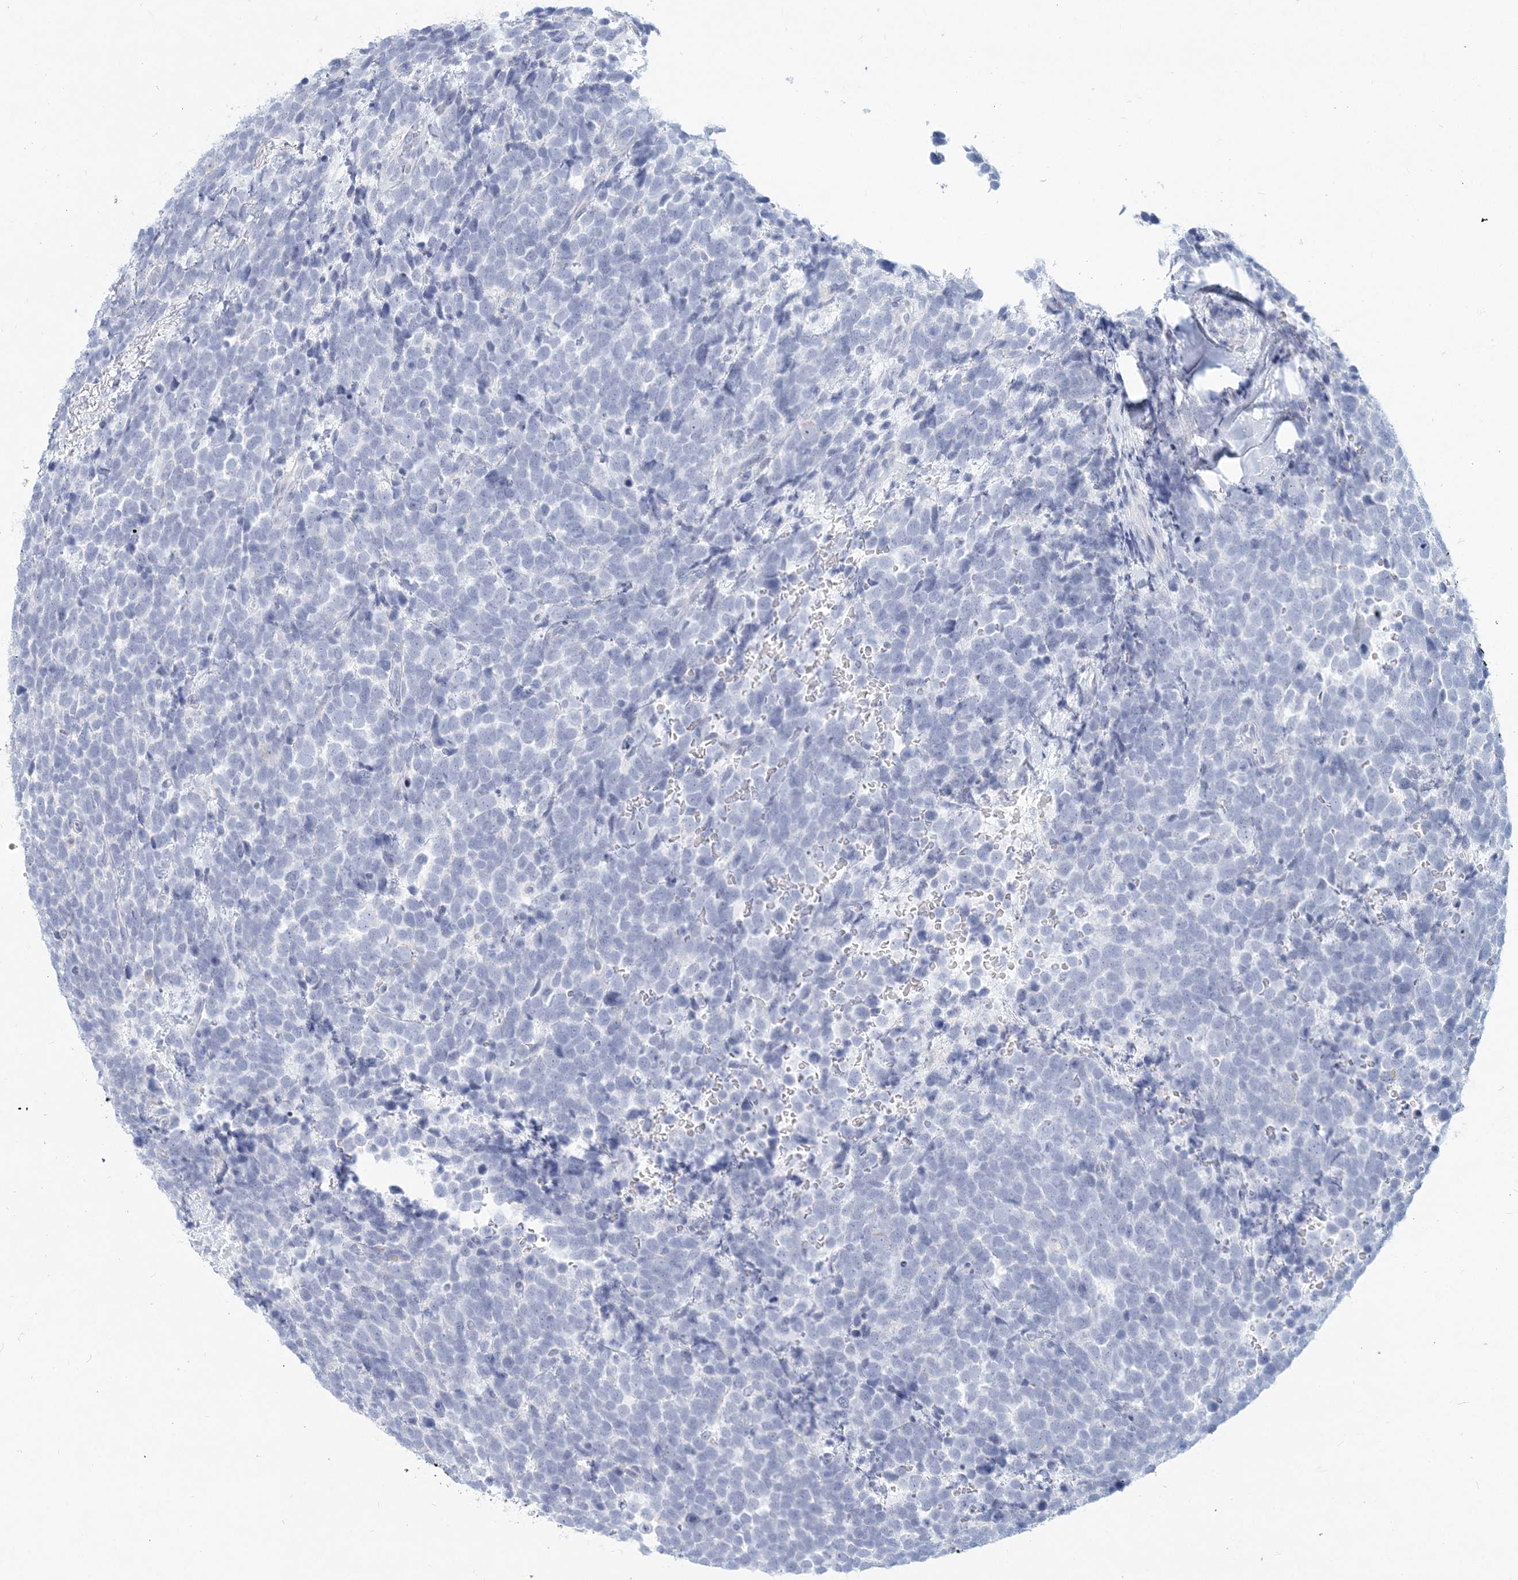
{"staining": {"intensity": "negative", "quantity": "none", "location": "none"}, "tissue": "urothelial cancer", "cell_type": "Tumor cells", "image_type": "cancer", "snomed": [{"axis": "morphology", "description": "Urothelial carcinoma, High grade"}, {"axis": "topography", "description": "Urinary bladder"}], "caption": "Immunohistochemistry (IHC) of urothelial cancer displays no expression in tumor cells.", "gene": "CSN1S1", "patient": {"sex": "female", "age": 82}}